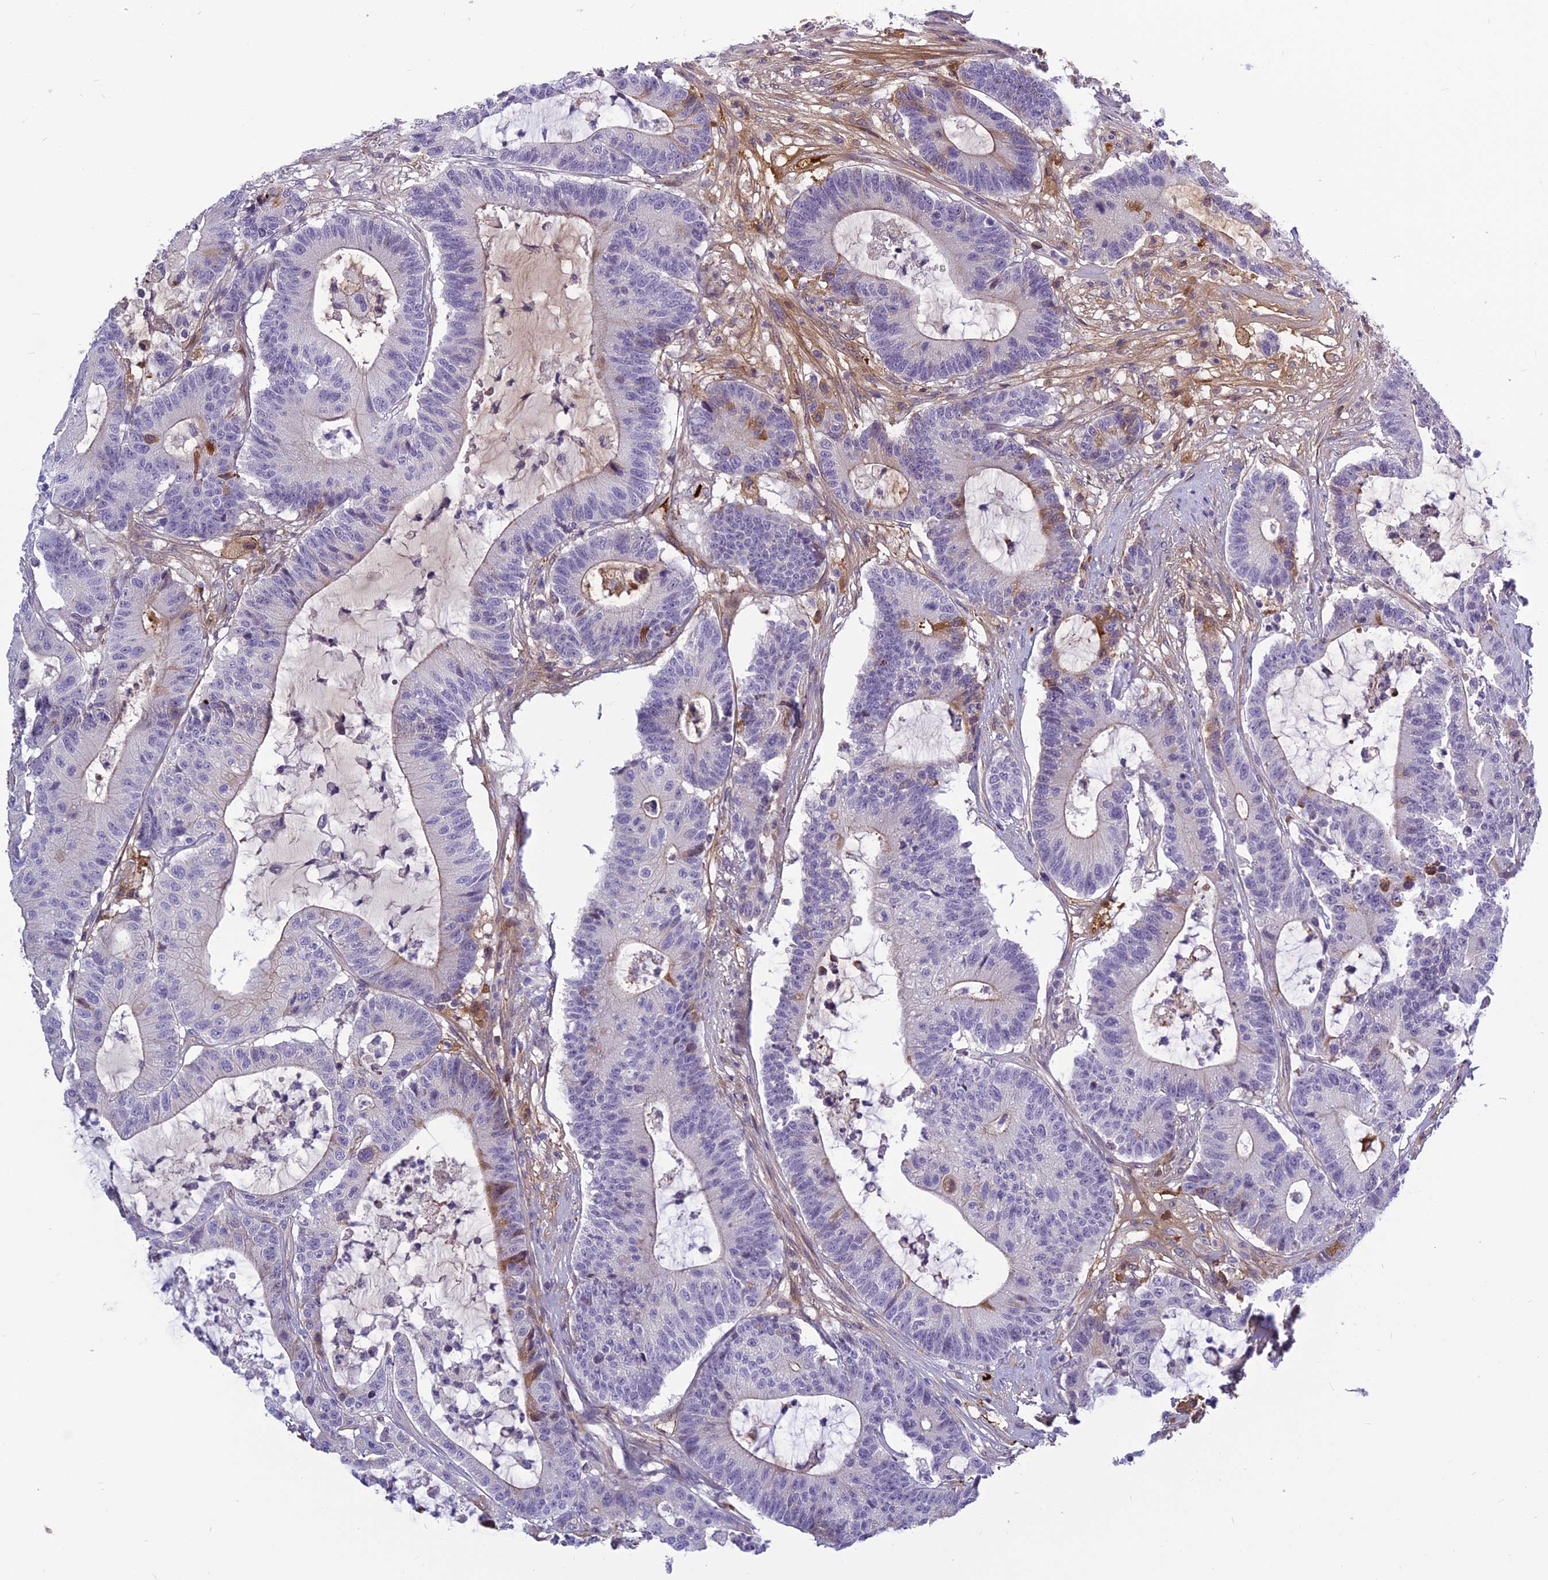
{"staining": {"intensity": "negative", "quantity": "none", "location": "none"}, "tissue": "colorectal cancer", "cell_type": "Tumor cells", "image_type": "cancer", "snomed": [{"axis": "morphology", "description": "Adenocarcinoma, NOS"}, {"axis": "topography", "description": "Colon"}], "caption": "Immunohistochemical staining of colorectal adenocarcinoma demonstrates no significant staining in tumor cells. The staining is performed using DAB brown chromogen with nuclei counter-stained in using hematoxylin.", "gene": "CLEC11A", "patient": {"sex": "female", "age": 84}}